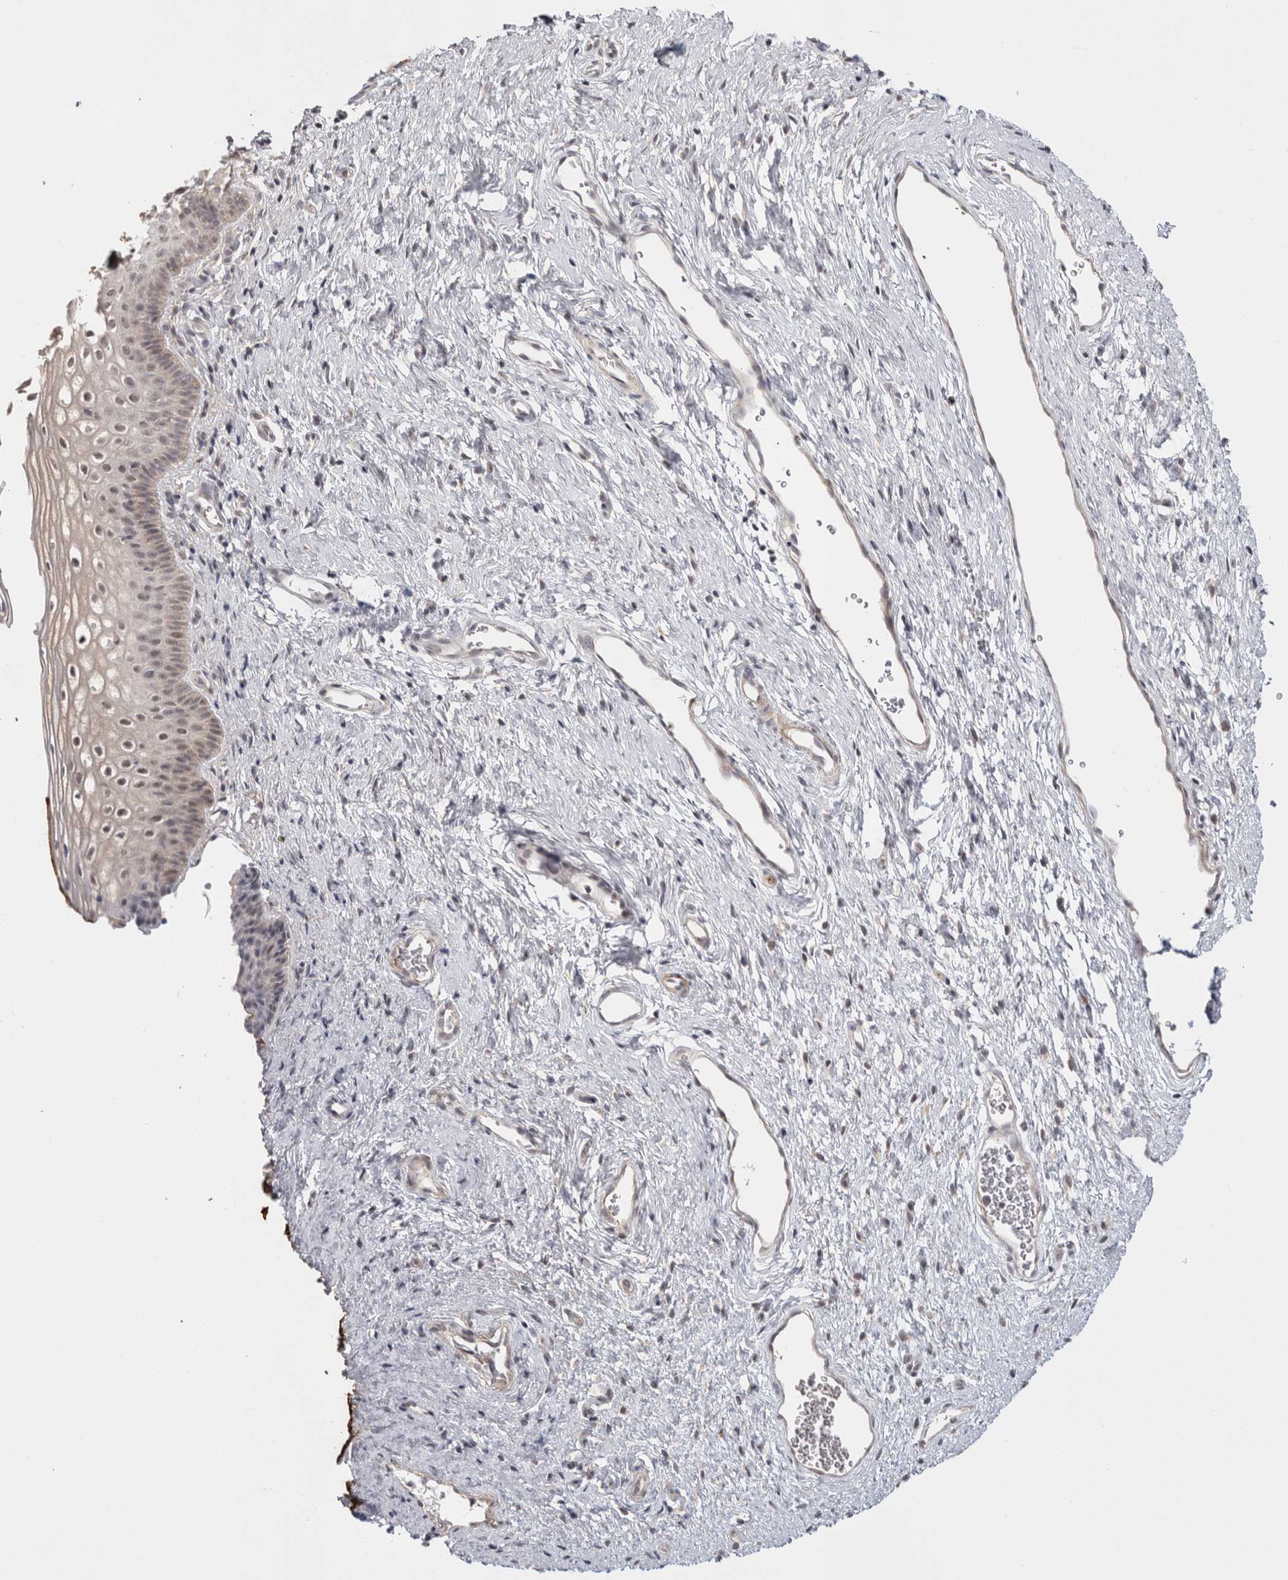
{"staining": {"intensity": "weak", "quantity": "<25%", "location": "cytoplasmic/membranous"}, "tissue": "cervix", "cell_type": "Glandular cells", "image_type": "normal", "snomed": [{"axis": "morphology", "description": "Normal tissue, NOS"}, {"axis": "topography", "description": "Cervix"}], "caption": "Glandular cells are negative for brown protein staining in normal cervix. Nuclei are stained in blue.", "gene": "ZNF318", "patient": {"sex": "female", "age": 27}}